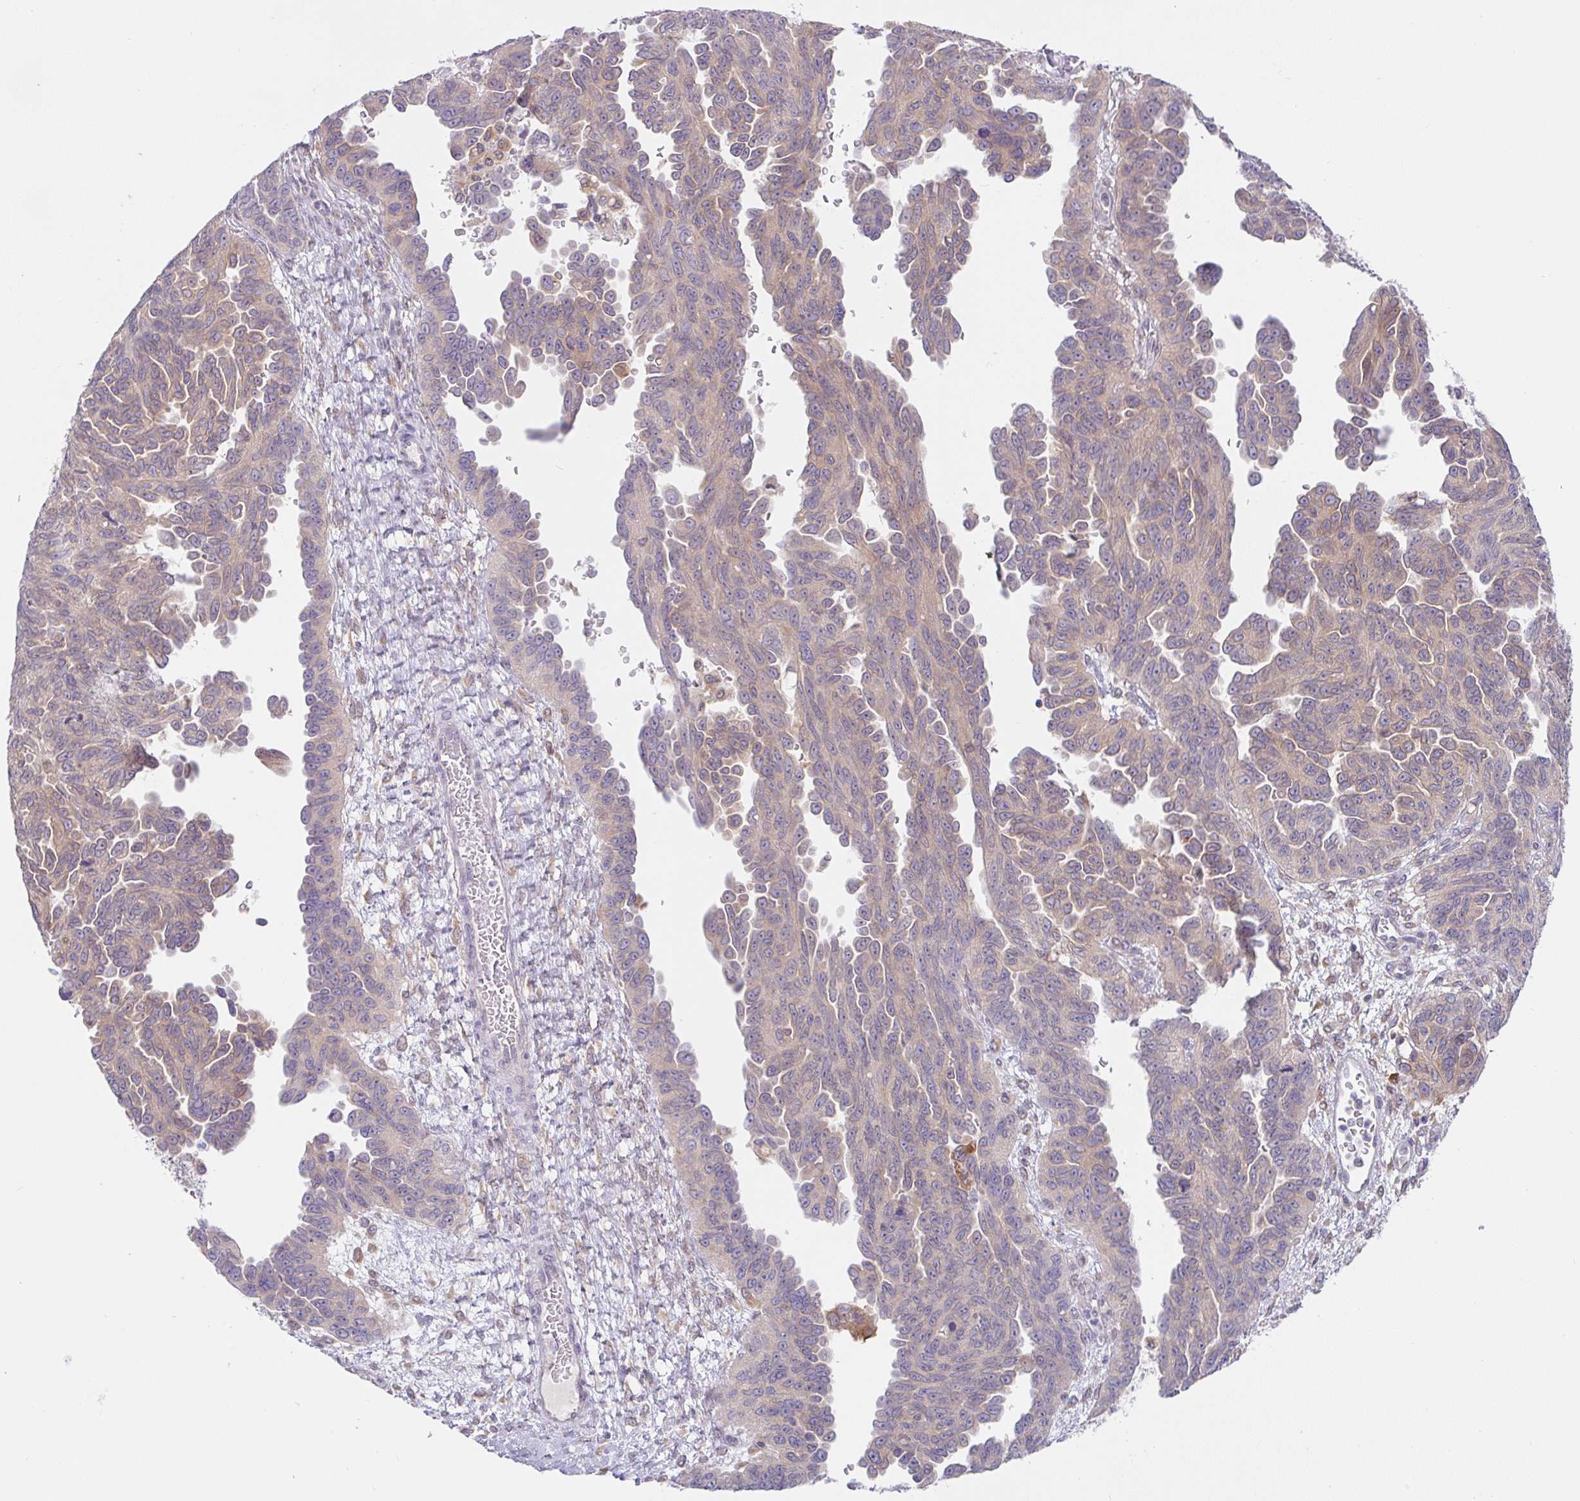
{"staining": {"intensity": "moderate", "quantity": "25%-75%", "location": "cytoplasmic/membranous"}, "tissue": "ovarian cancer", "cell_type": "Tumor cells", "image_type": "cancer", "snomed": [{"axis": "morphology", "description": "Cystadenocarcinoma, serous, NOS"}, {"axis": "topography", "description": "Ovary"}], "caption": "Ovarian cancer (serous cystadenocarcinoma) stained with immunohistochemistry (IHC) displays moderate cytoplasmic/membranous expression in about 25%-75% of tumor cells.", "gene": "DERL2", "patient": {"sex": "female", "age": 64}}